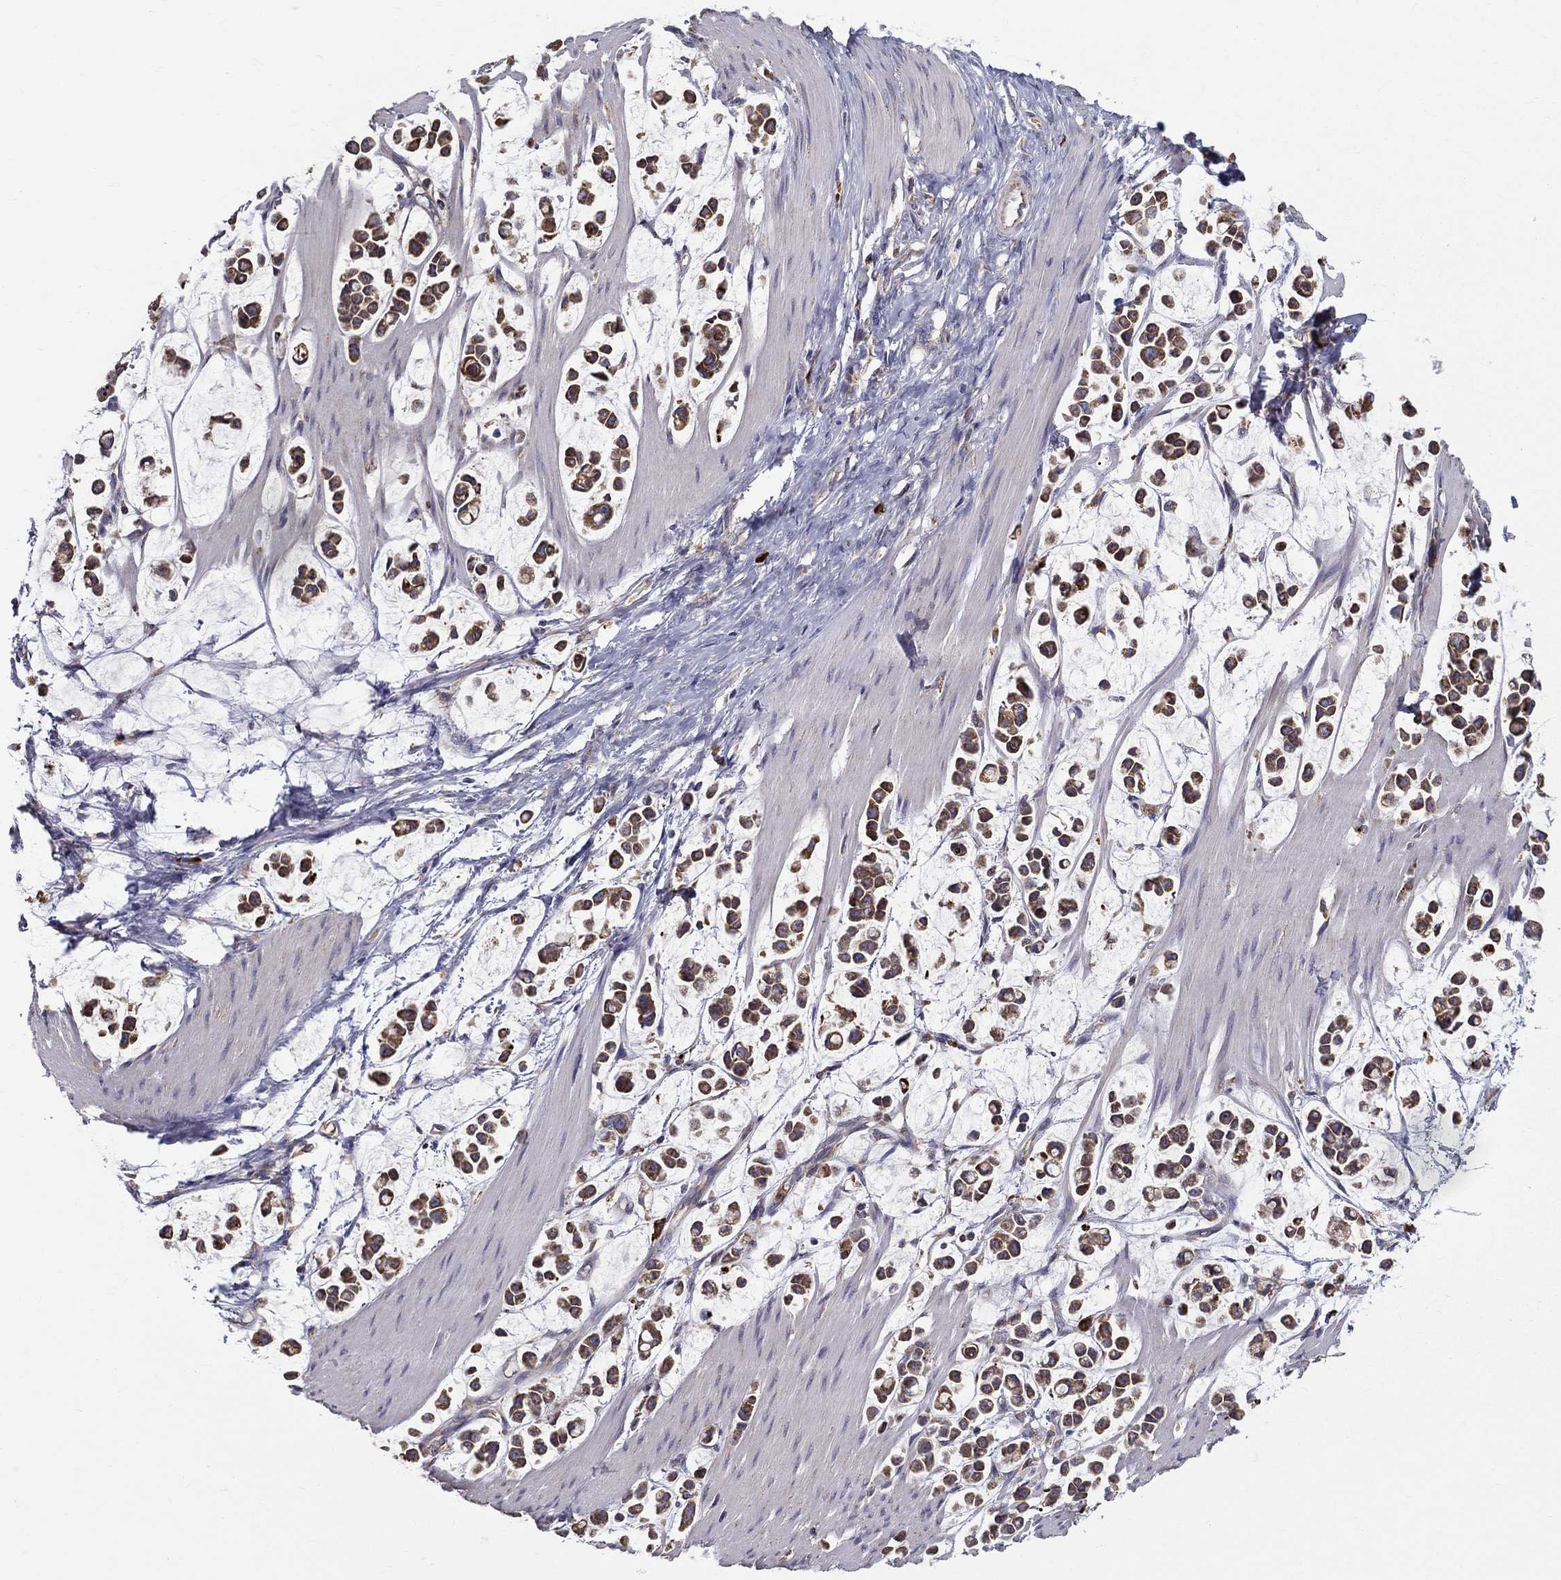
{"staining": {"intensity": "strong", "quantity": ">75%", "location": "cytoplasmic/membranous"}, "tissue": "stomach cancer", "cell_type": "Tumor cells", "image_type": "cancer", "snomed": [{"axis": "morphology", "description": "Adenocarcinoma, NOS"}, {"axis": "topography", "description": "Stomach"}], "caption": "About >75% of tumor cells in human stomach adenocarcinoma display strong cytoplasmic/membranous protein positivity as visualized by brown immunohistochemical staining.", "gene": "PRDX4", "patient": {"sex": "male", "age": 82}}